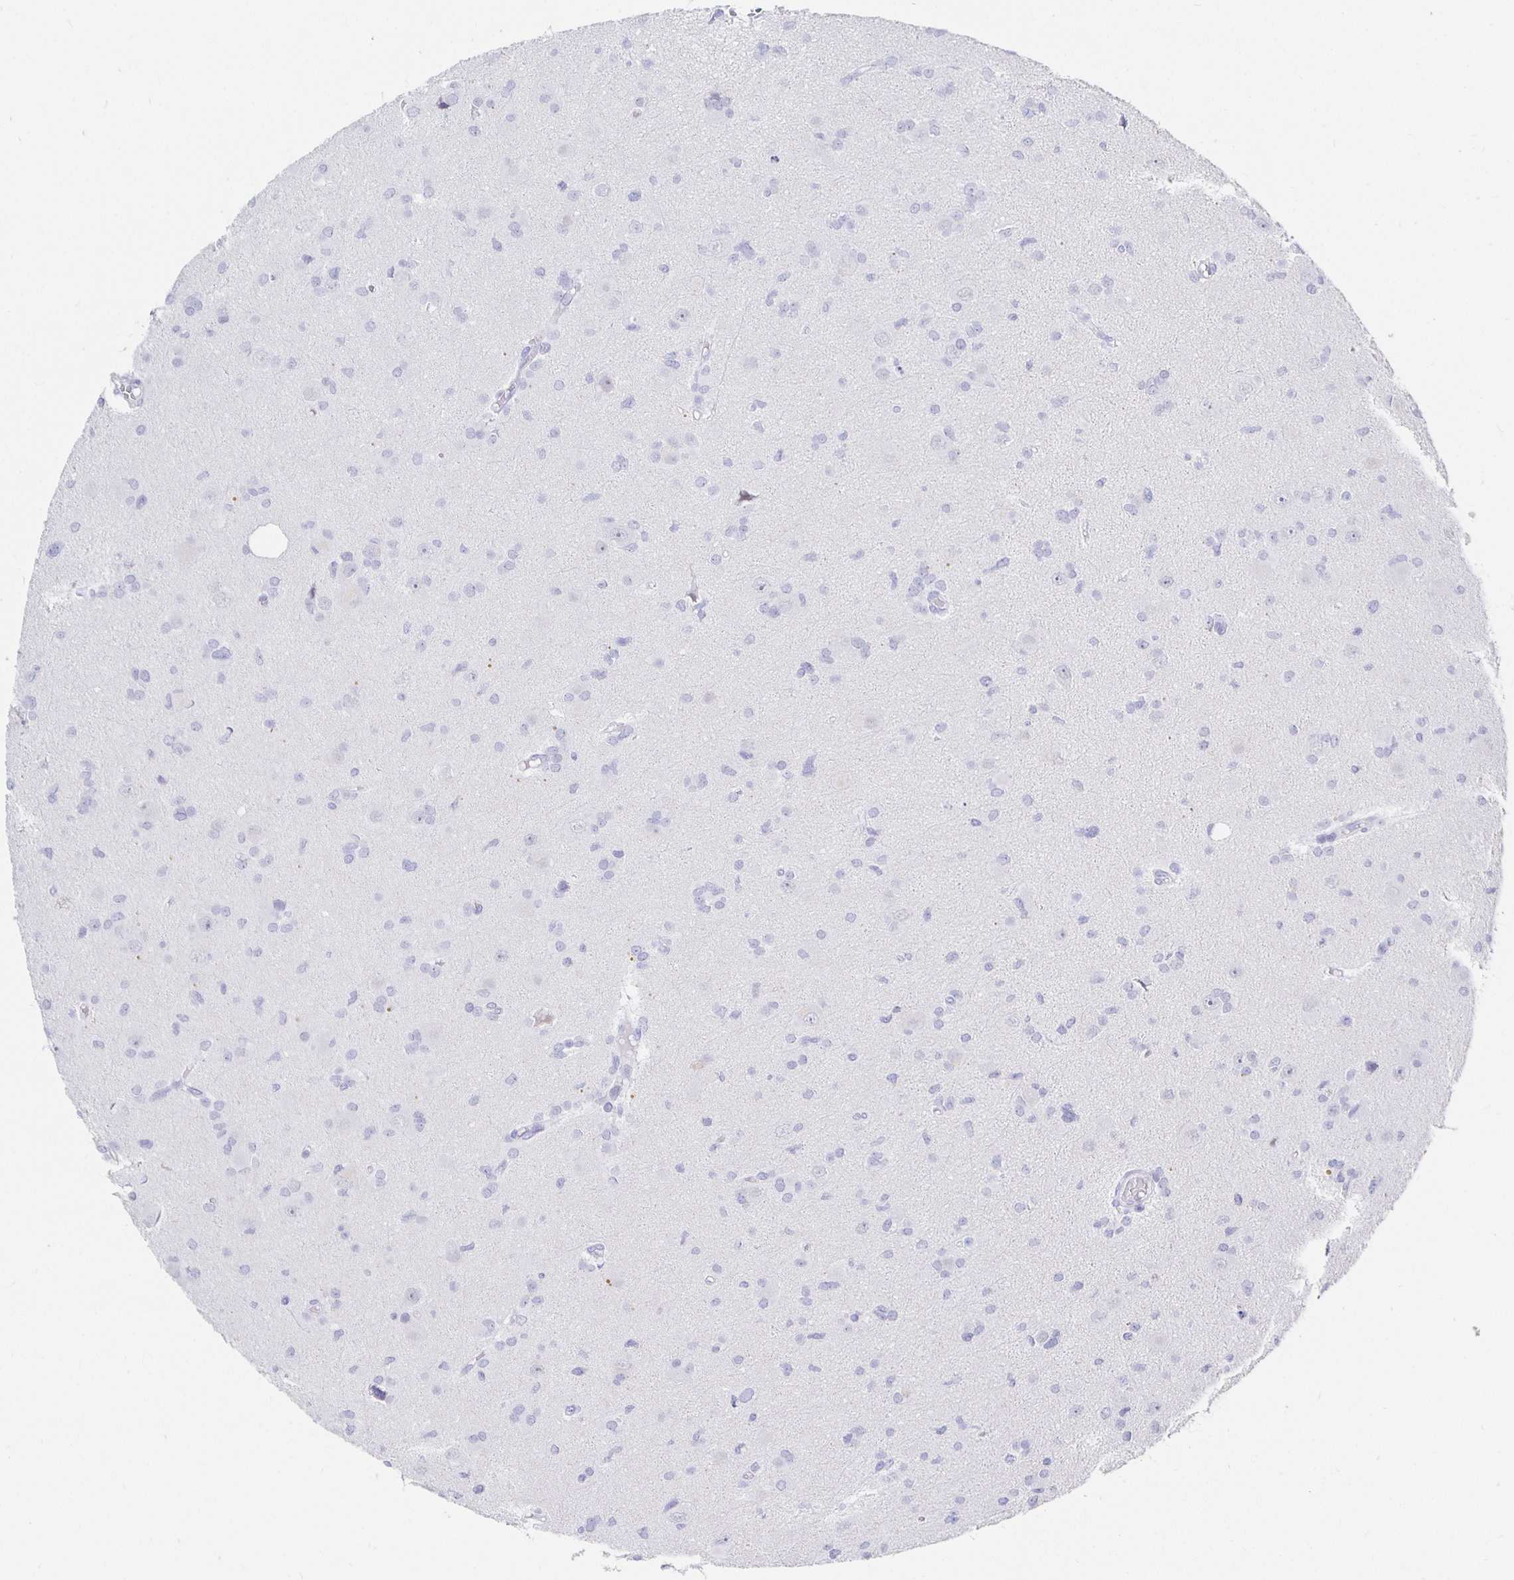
{"staining": {"intensity": "negative", "quantity": "none", "location": "none"}, "tissue": "glioma", "cell_type": "Tumor cells", "image_type": "cancer", "snomed": [{"axis": "morphology", "description": "Glioma, malignant, High grade"}, {"axis": "topography", "description": "Brain"}], "caption": "IHC photomicrograph of neoplastic tissue: human malignant high-grade glioma stained with DAB (3,3'-diaminobenzidine) shows no significant protein expression in tumor cells.", "gene": "CR2", "patient": {"sex": "male", "age": 23}}